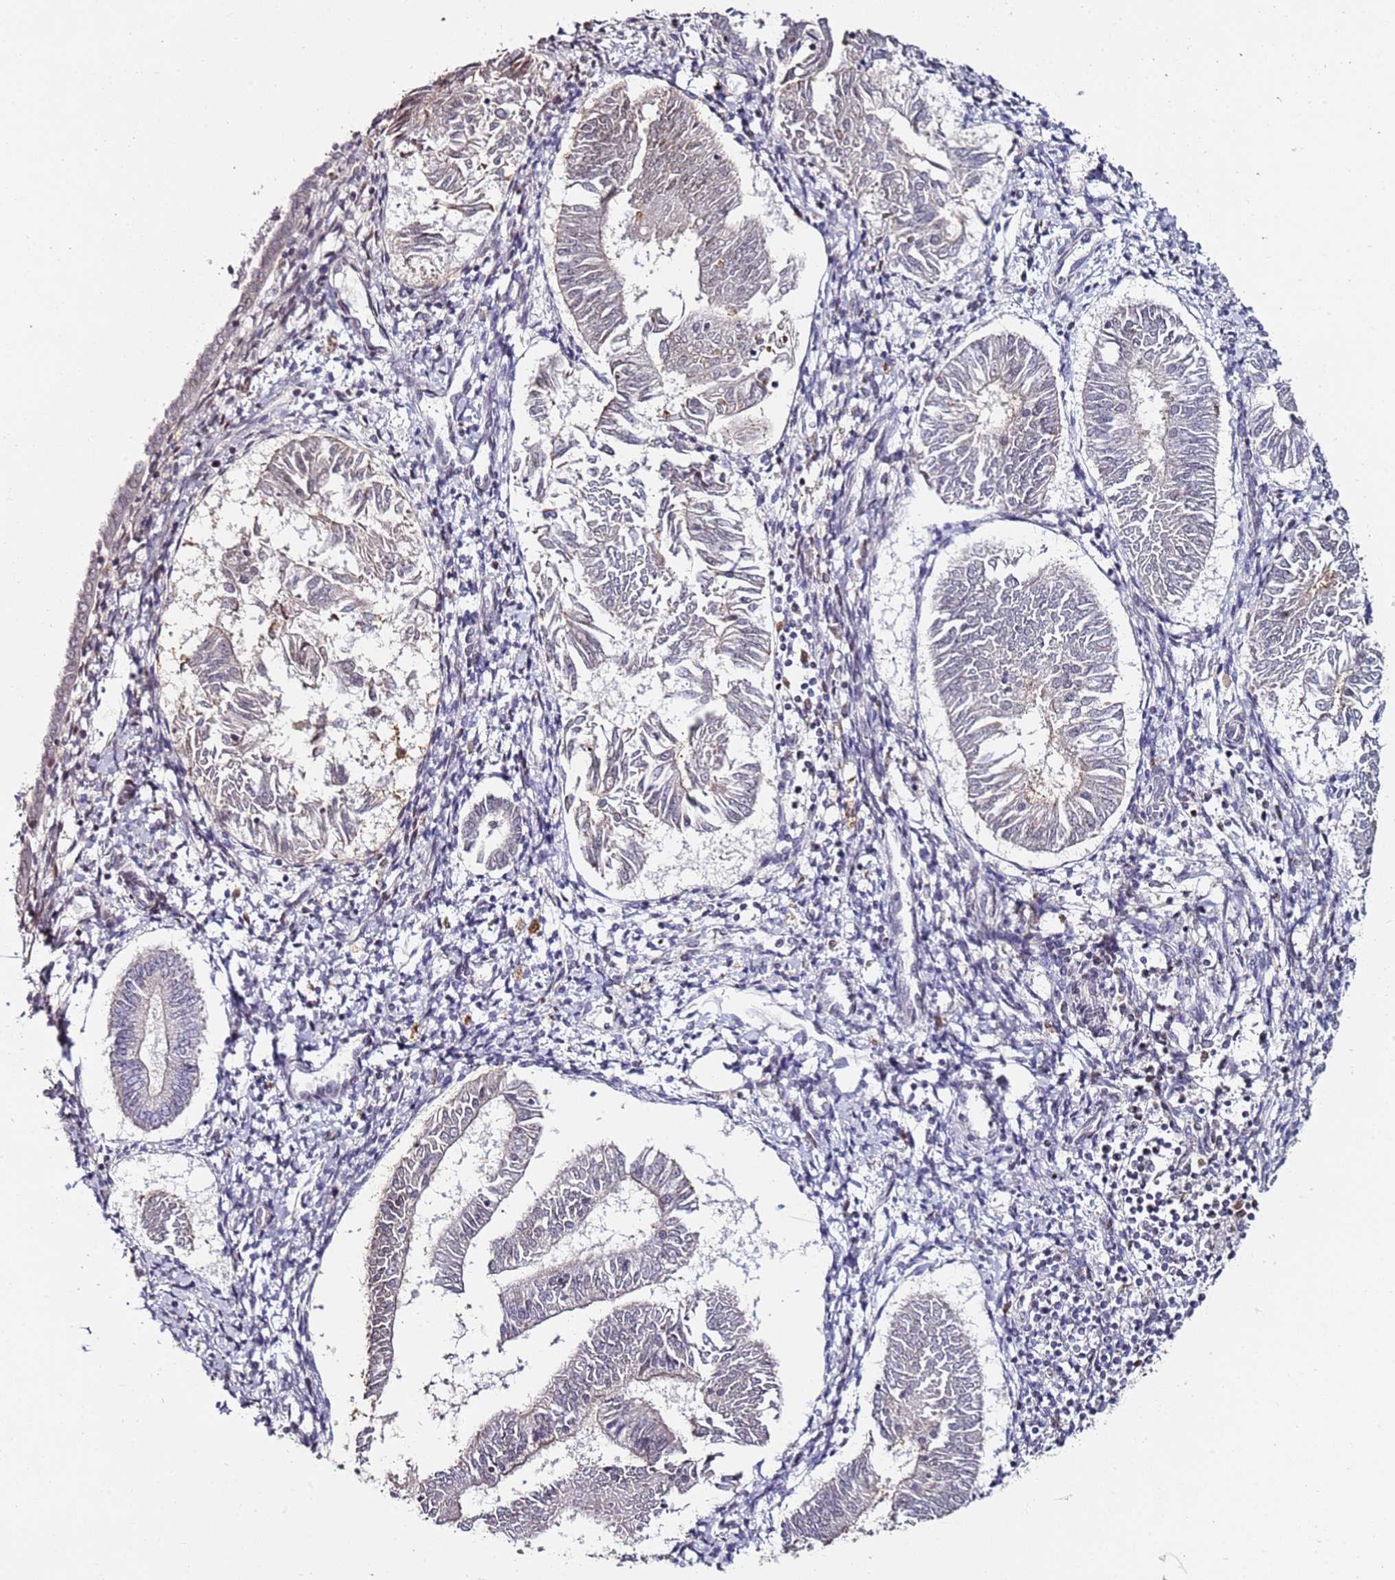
{"staining": {"intensity": "weak", "quantity": "<25%", "location": "nuclear"}, "tissue": "endometrial cancer", "cell_type": "Tumor cells", "image_type": "cancer", "snomed": [{"axis": "morphology", "description": "Adenocarcinoma, NOS"}, {"axis": "topography", "description": "Endometrium"}], "caption": "This micrograph is of endometrial cancer stained with immunohistochemistry to label a protein in brown with the nuclei are counter-stained blue. There is no staining in tumor cells. Brightfield microscopy of immunohistochemistry (IHC) stained with DAB (brown) and hematoxylin (blue), captured at high magnification.", "gene": "DUSP28", "patient": {"sex": "female", "age": 58}}